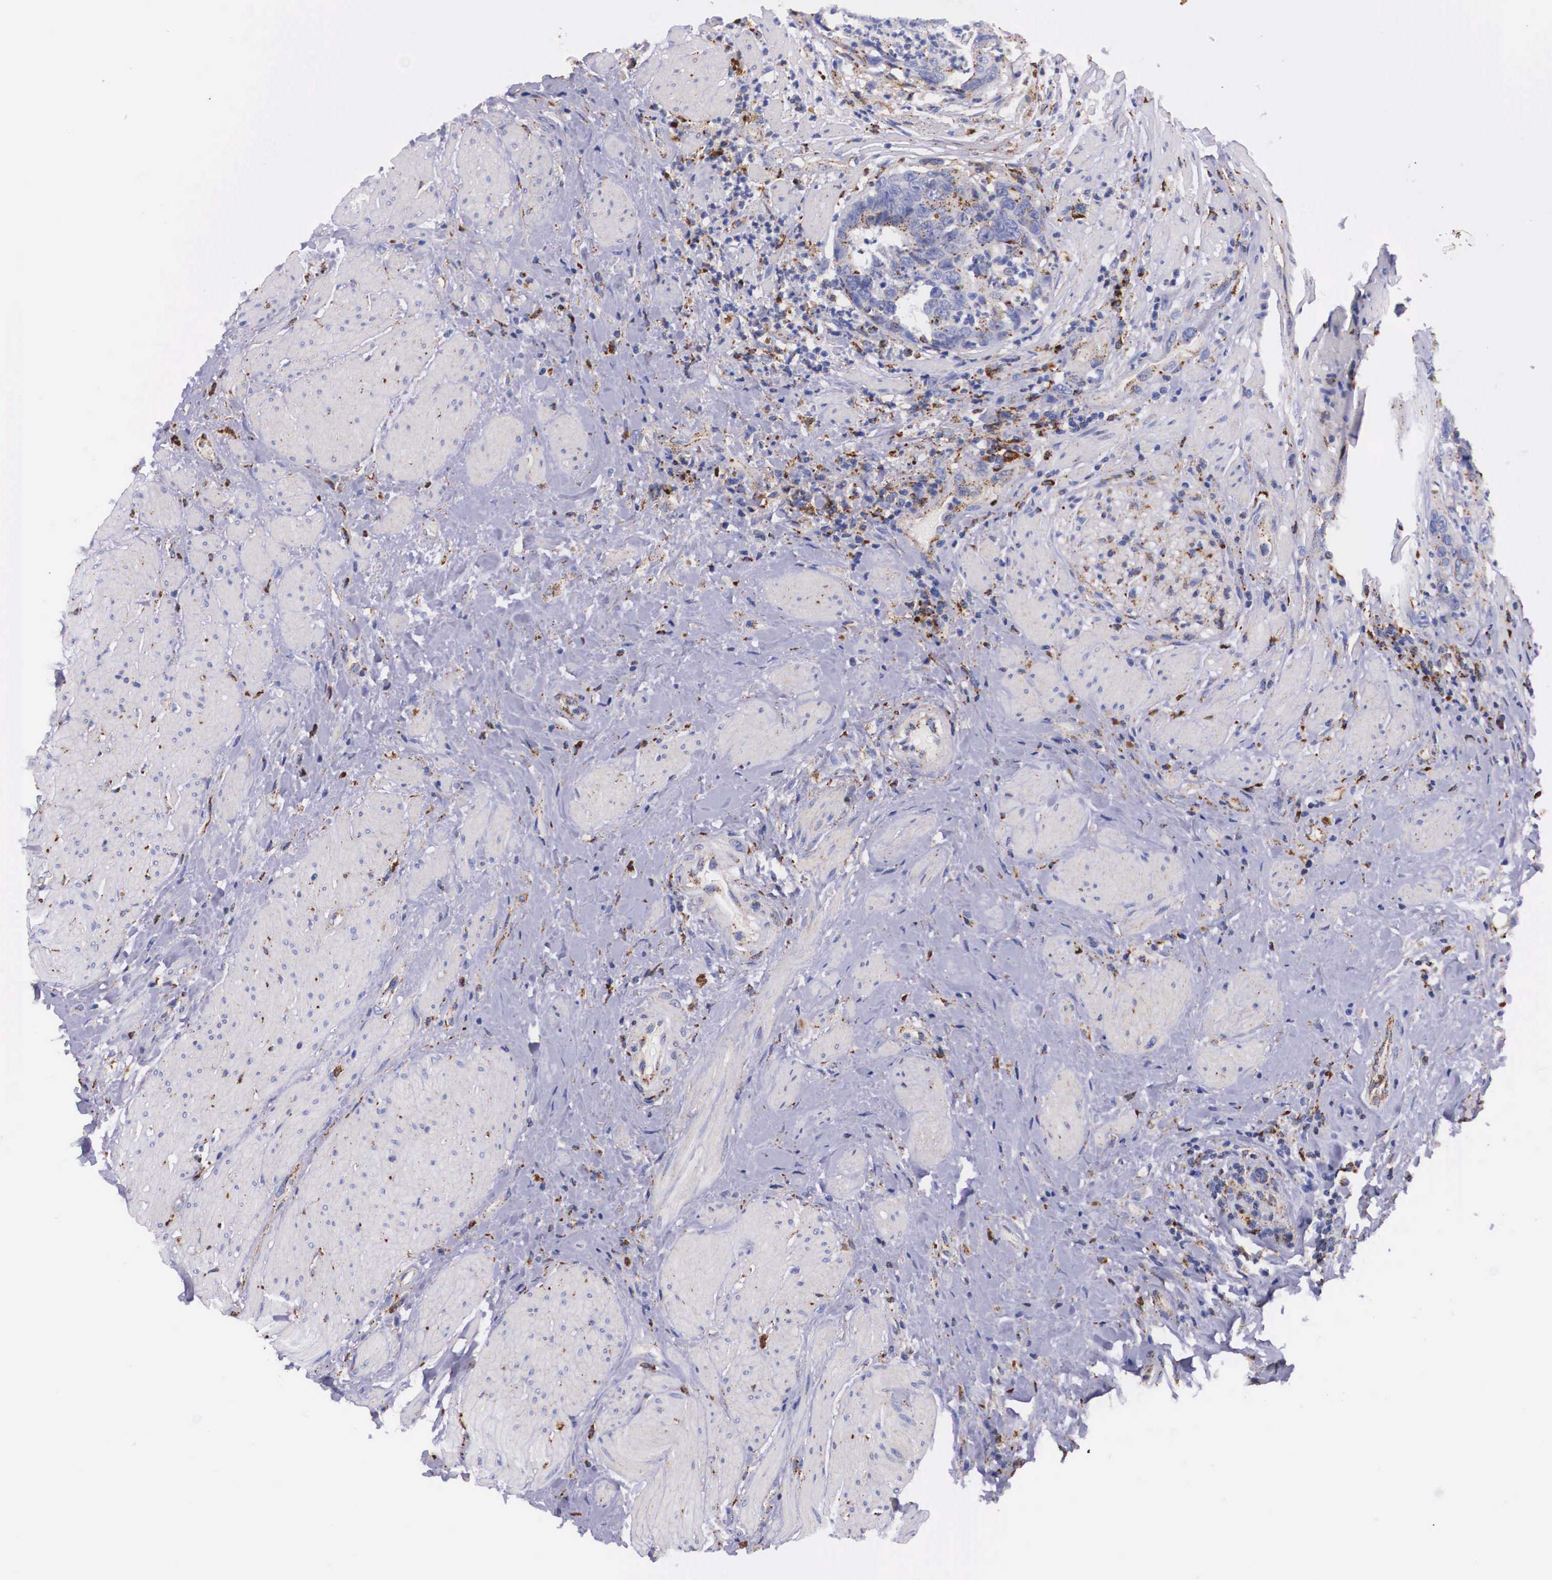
{"staining": {"intensity": "moderate", "quantity": "<25%", "location": "cytoplasmic/membranous"}, "tissue": "colorectal cancer", "cell_type": "Tumor cells", "image_type": "cancer", "snomed": [{"axis": "morphology", "description": "Adenocarcinoma, NOS"}, {"axis": "topography", "description": "Rectum"}], "caption": "This is a micrograph of IHC staining of colorectal cancer, which shows moderate expression in the cytoplasmic/membranous of tumor cells.", "gene": "NAGA", "patient": {"sex": "female", "age": 65}}